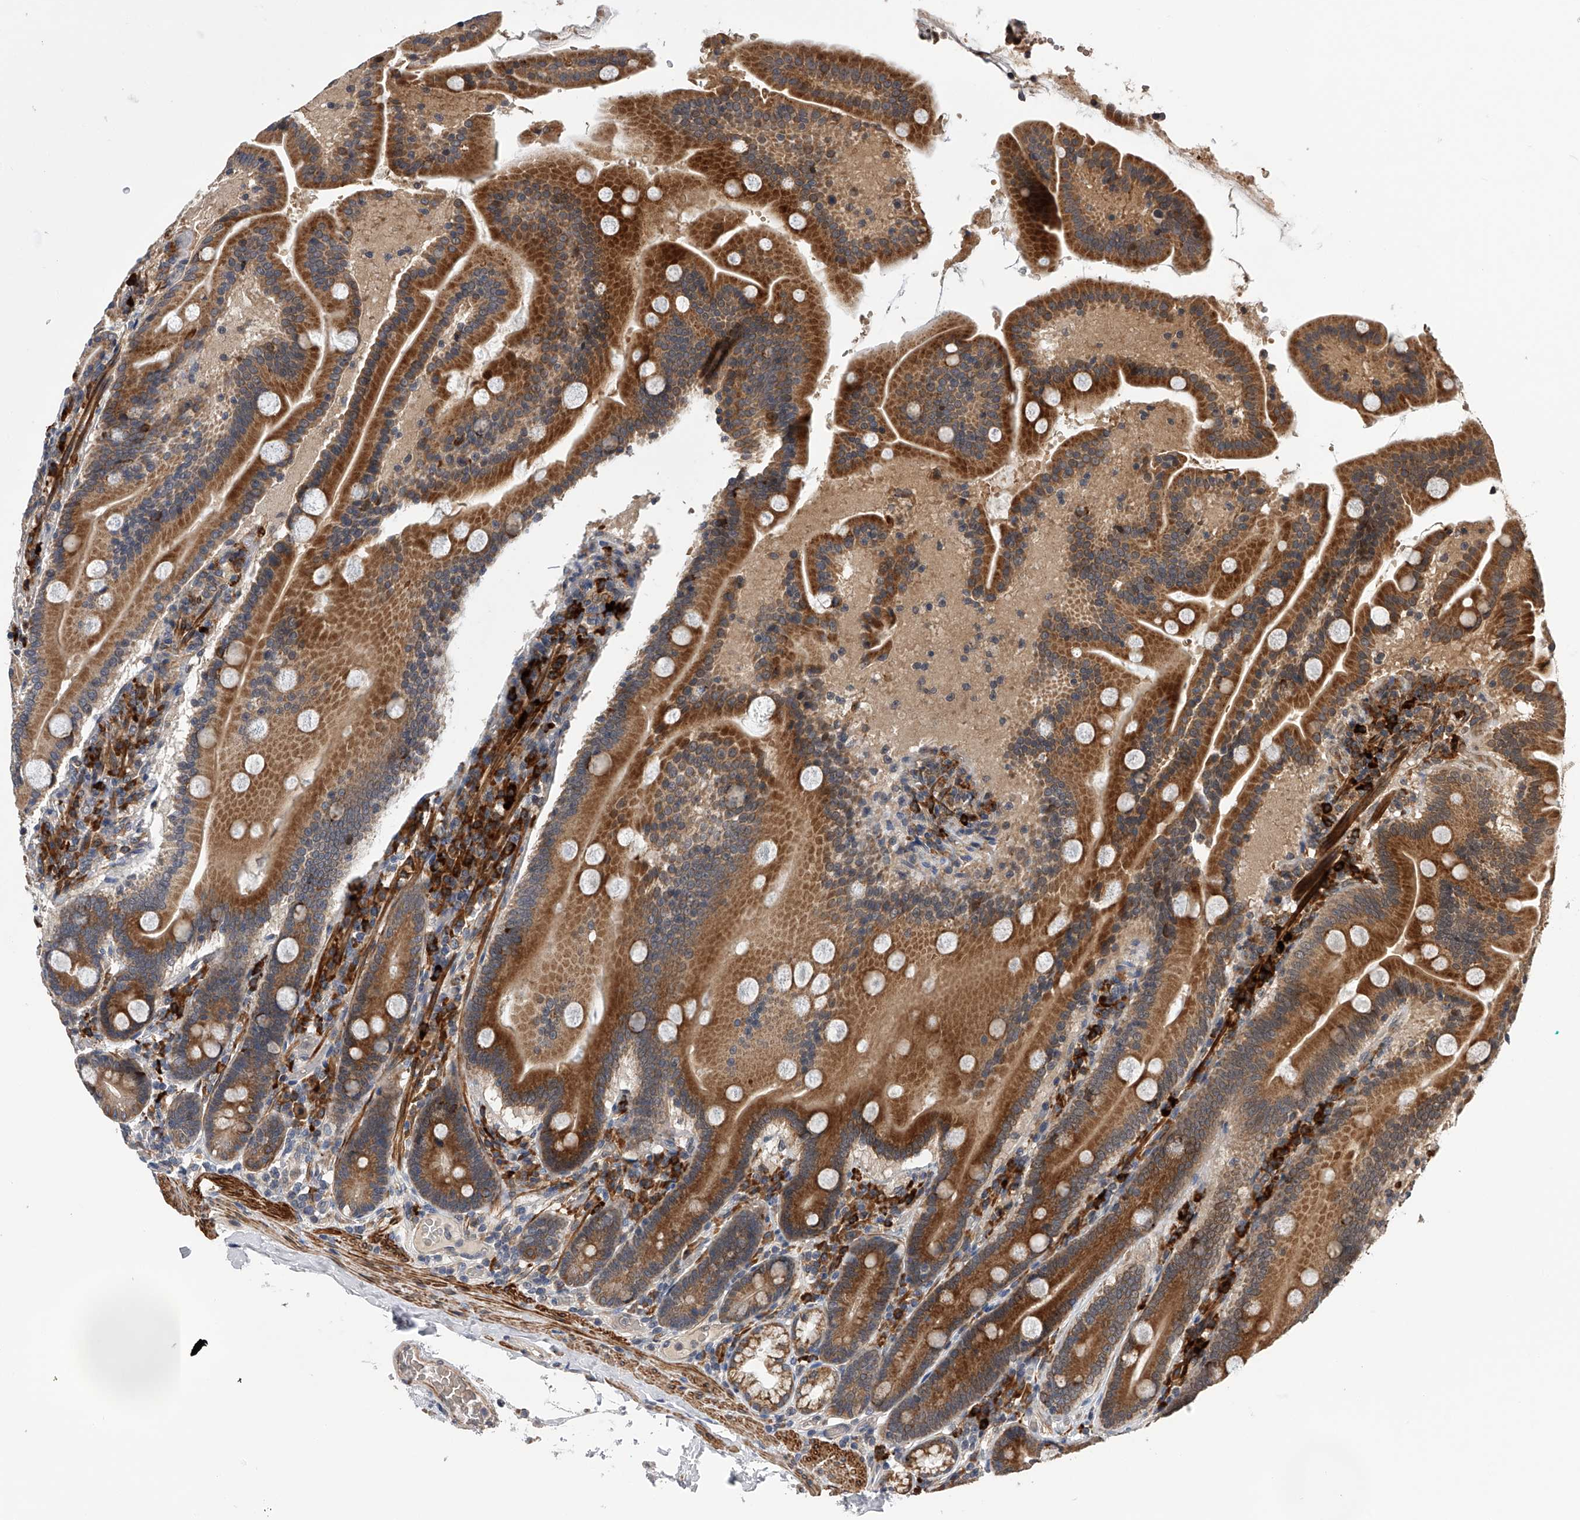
{"staining": {"intensity": "strong", "quantity": ">75%", "location": "cytoplasmic/membranous"}, "tissue": "duodenum", "cell_type": "Glandular cells", "image_type": "normal", "snomed": [{"axis": "morphology", "description": "Normal tissue, NOS"}, {"axis": "topography", "description": "Duodenum"}], "caption": "Benign duodenum exhibits strong cytoplasmic/membranous staining in approximately >75% of glandular cells The protein is shown in brown color, while the nuclei are stained blue..", "gene": "SPOCK1", "patient": {"sex": "male", "age": 55}}